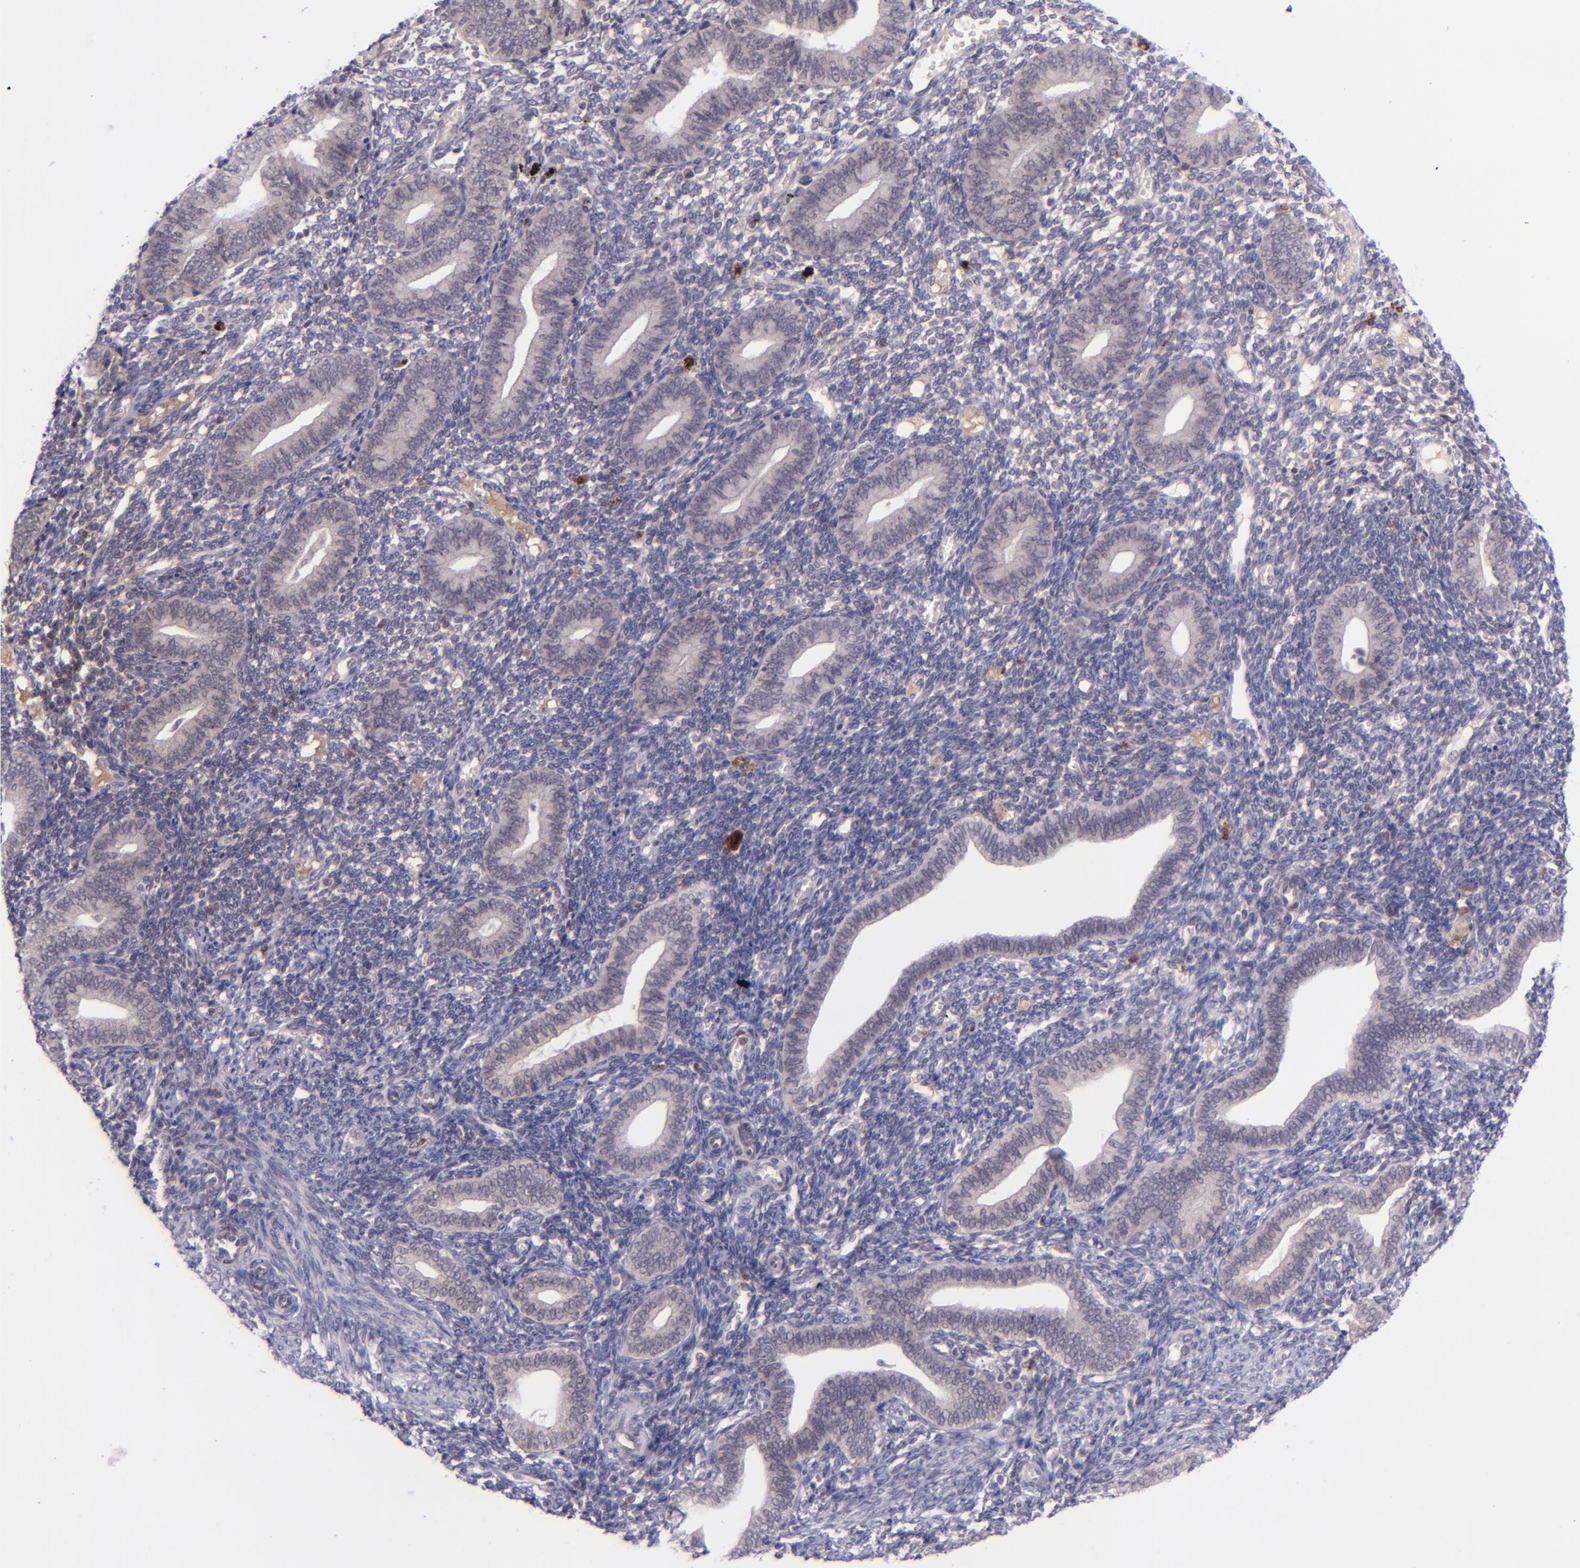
{"staining": {"intensity": "weak", "quantity": "25%-75%", "location": "cytoplasmic/membranous"}, "tissue": "endometrium", "cell_type": "Cells in endometrial stroma", "image_type": "normal", "snomed": [{"axis": "morphology", "description": "Normal tissue, NOS"}, {"axis": "topography", "description": "Uterus"}, {"axis": "topography", "description": "Endometrium"}], "caption": "Immunohistochemical staining of benign endometrium shows weak cytoplasmic/membranous protein staining in about 25%-75% of cells in endometrial stroma. (DAB (3,3'-diaminobenzidine) IHC with brightfield microscopy, high magnification).", "gene": "SELL", "patient": {"sex": "female", "age": 33}}